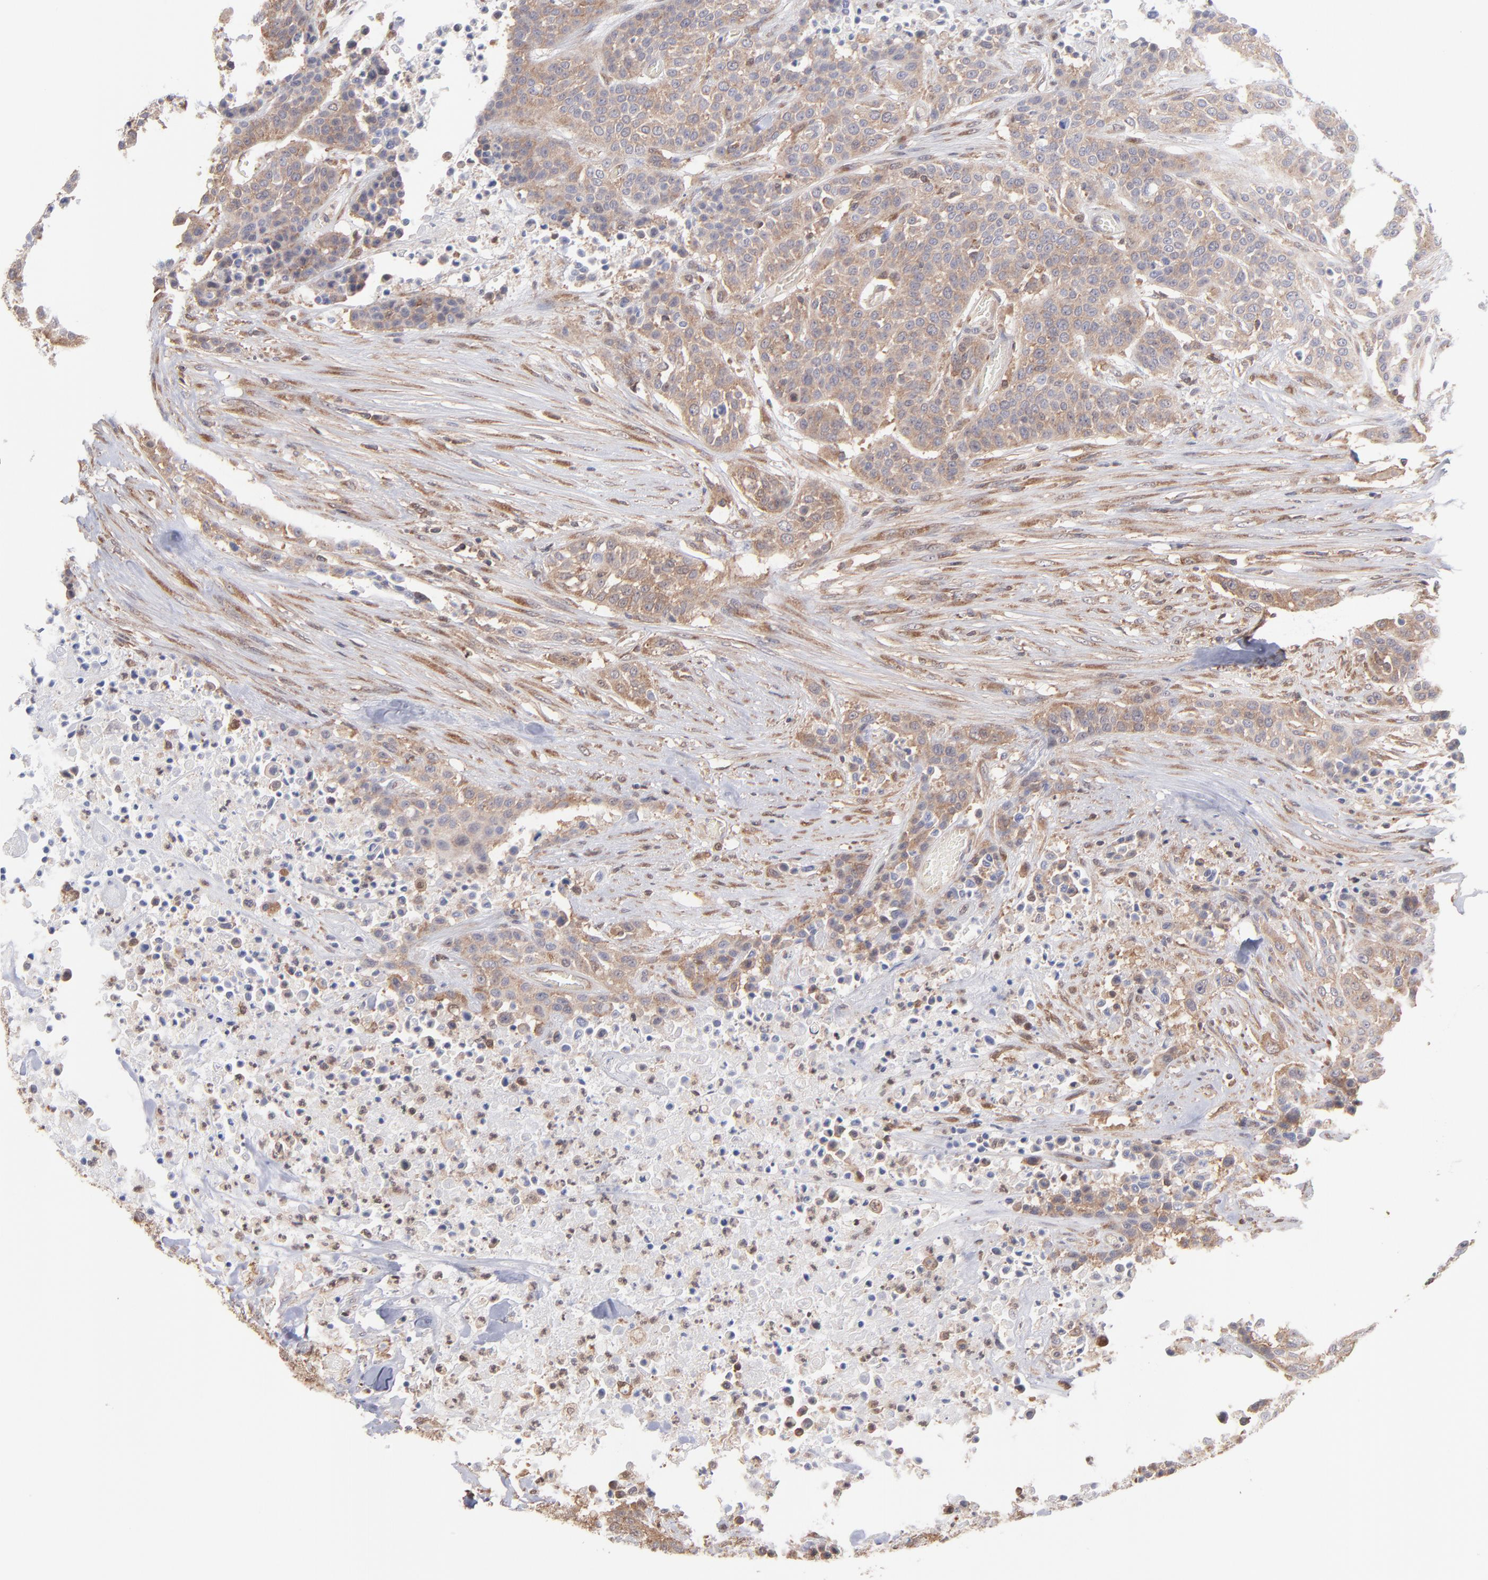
{"staining": {"intensity": "weak", "quantity": ">75%", "location": "cytoplasmic/membranous"}, "tissue": "urothelial cancer", "cell_type": "Tumor cells", "image_type": "cancer", "snomed": [{"axis": "morphology", "description": "Urothelial carcinoma, High grade"}, {"axis": "topography", "description": "Urinary bladder"}], "caption": "Immunohistochemical staining of urothelial cancer shows low levels of weak cytoplasmic/membranous protein positivity in about >75% of tumor cells.", "gene": "MAPRE1", "patient": {"sex": "male", "age": 74}}